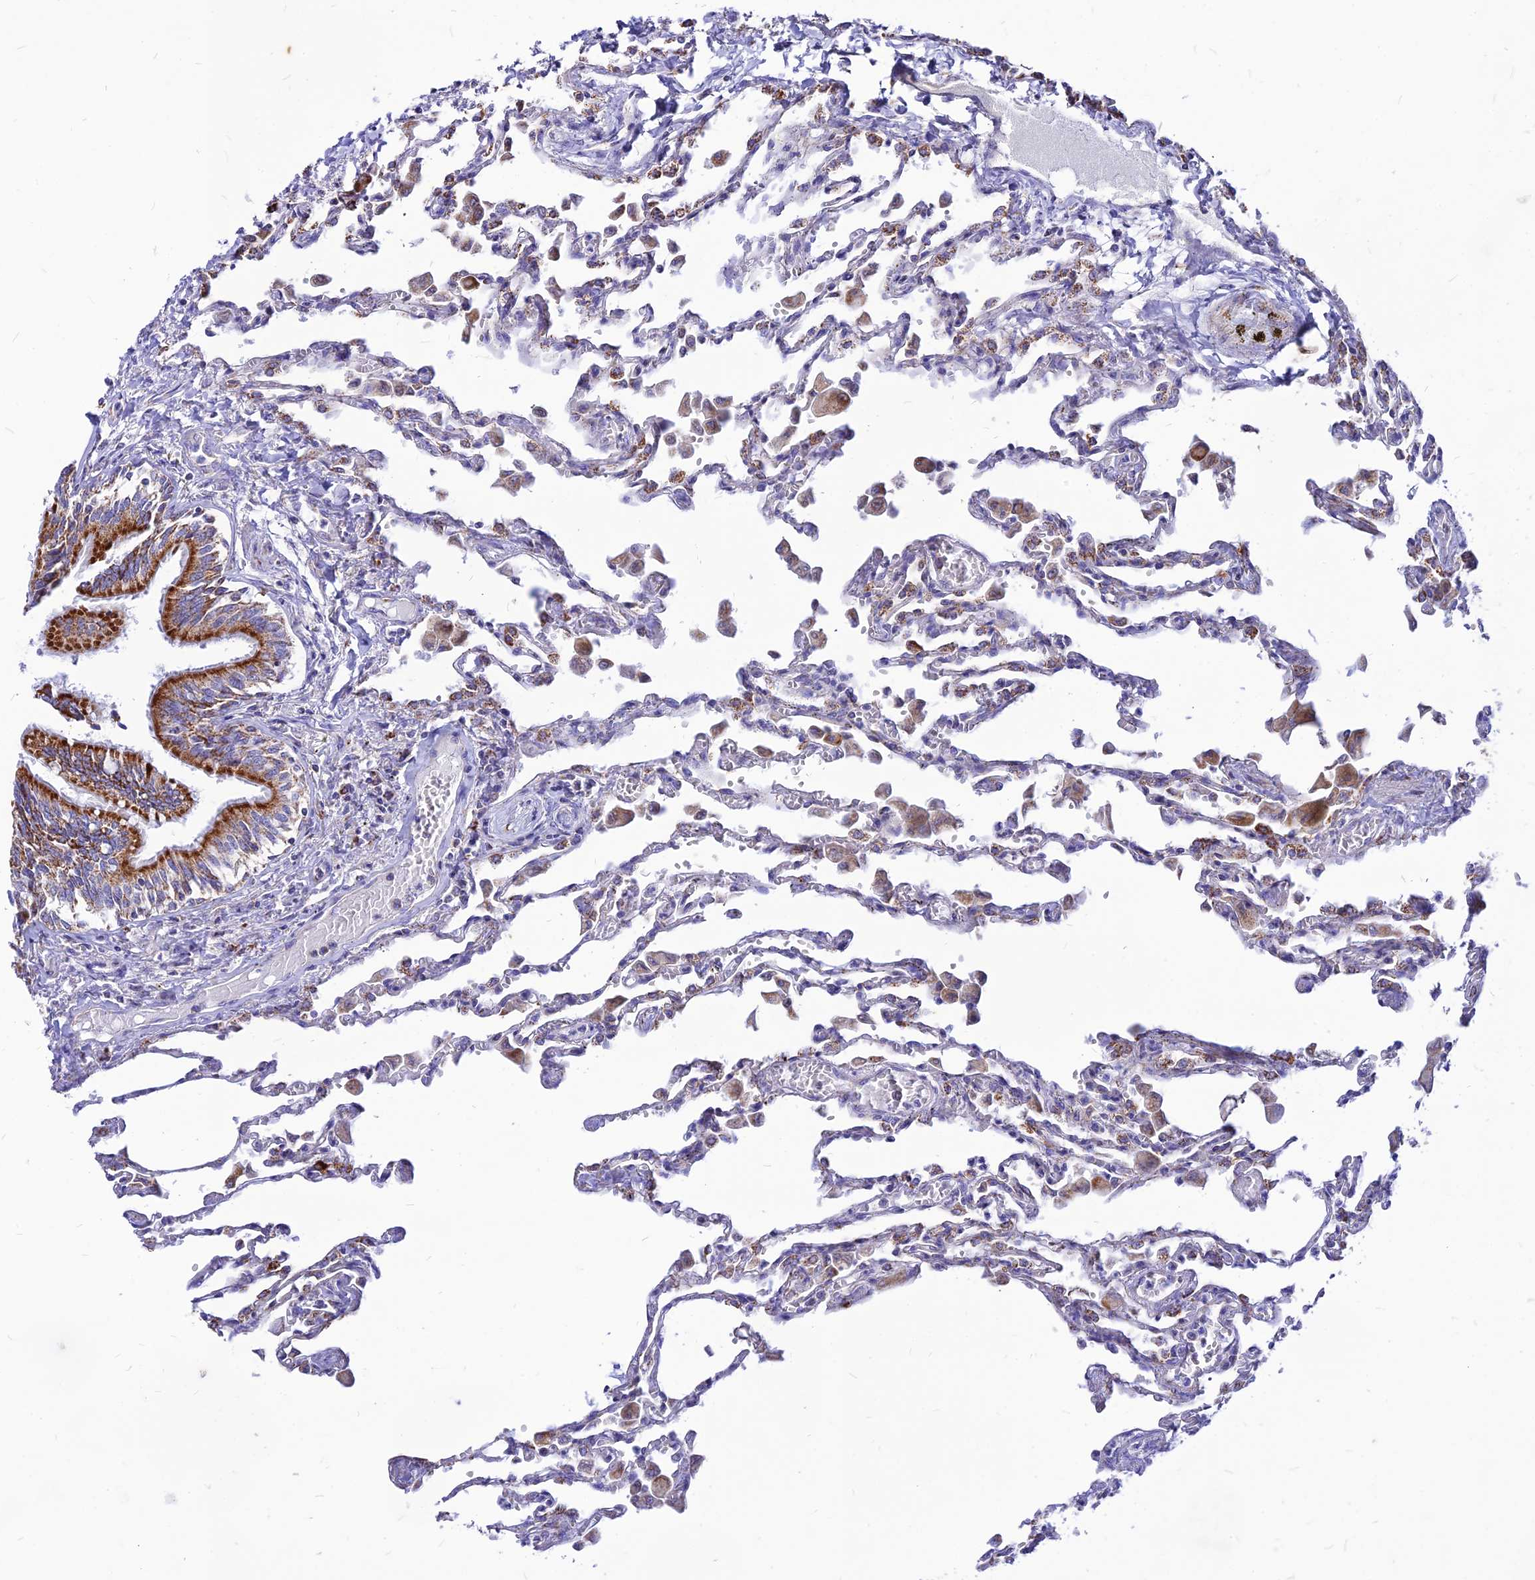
{"staining": {"intensity": "weak", "quantity": "25%-75%", "location": "cytoplasmic/membranous"}, "tissue": "lung", "cell_type": "Alveolar cells", "image_type": "normal", "snomed": [{"axis": "morphology", "description": "Normal tissue, NOS"}, {"axis": "topography", "description": "Bronchus"}, {"axis": "topography", "description": "Lung"}], "caption": "Protein expression analysis of benign lung reveals weak cytoplasmic/membranous staining in approximately 25%-75% of alveolar cells.", "gene": "ECI1", "patient": {"sex": "female", "age": 49}}